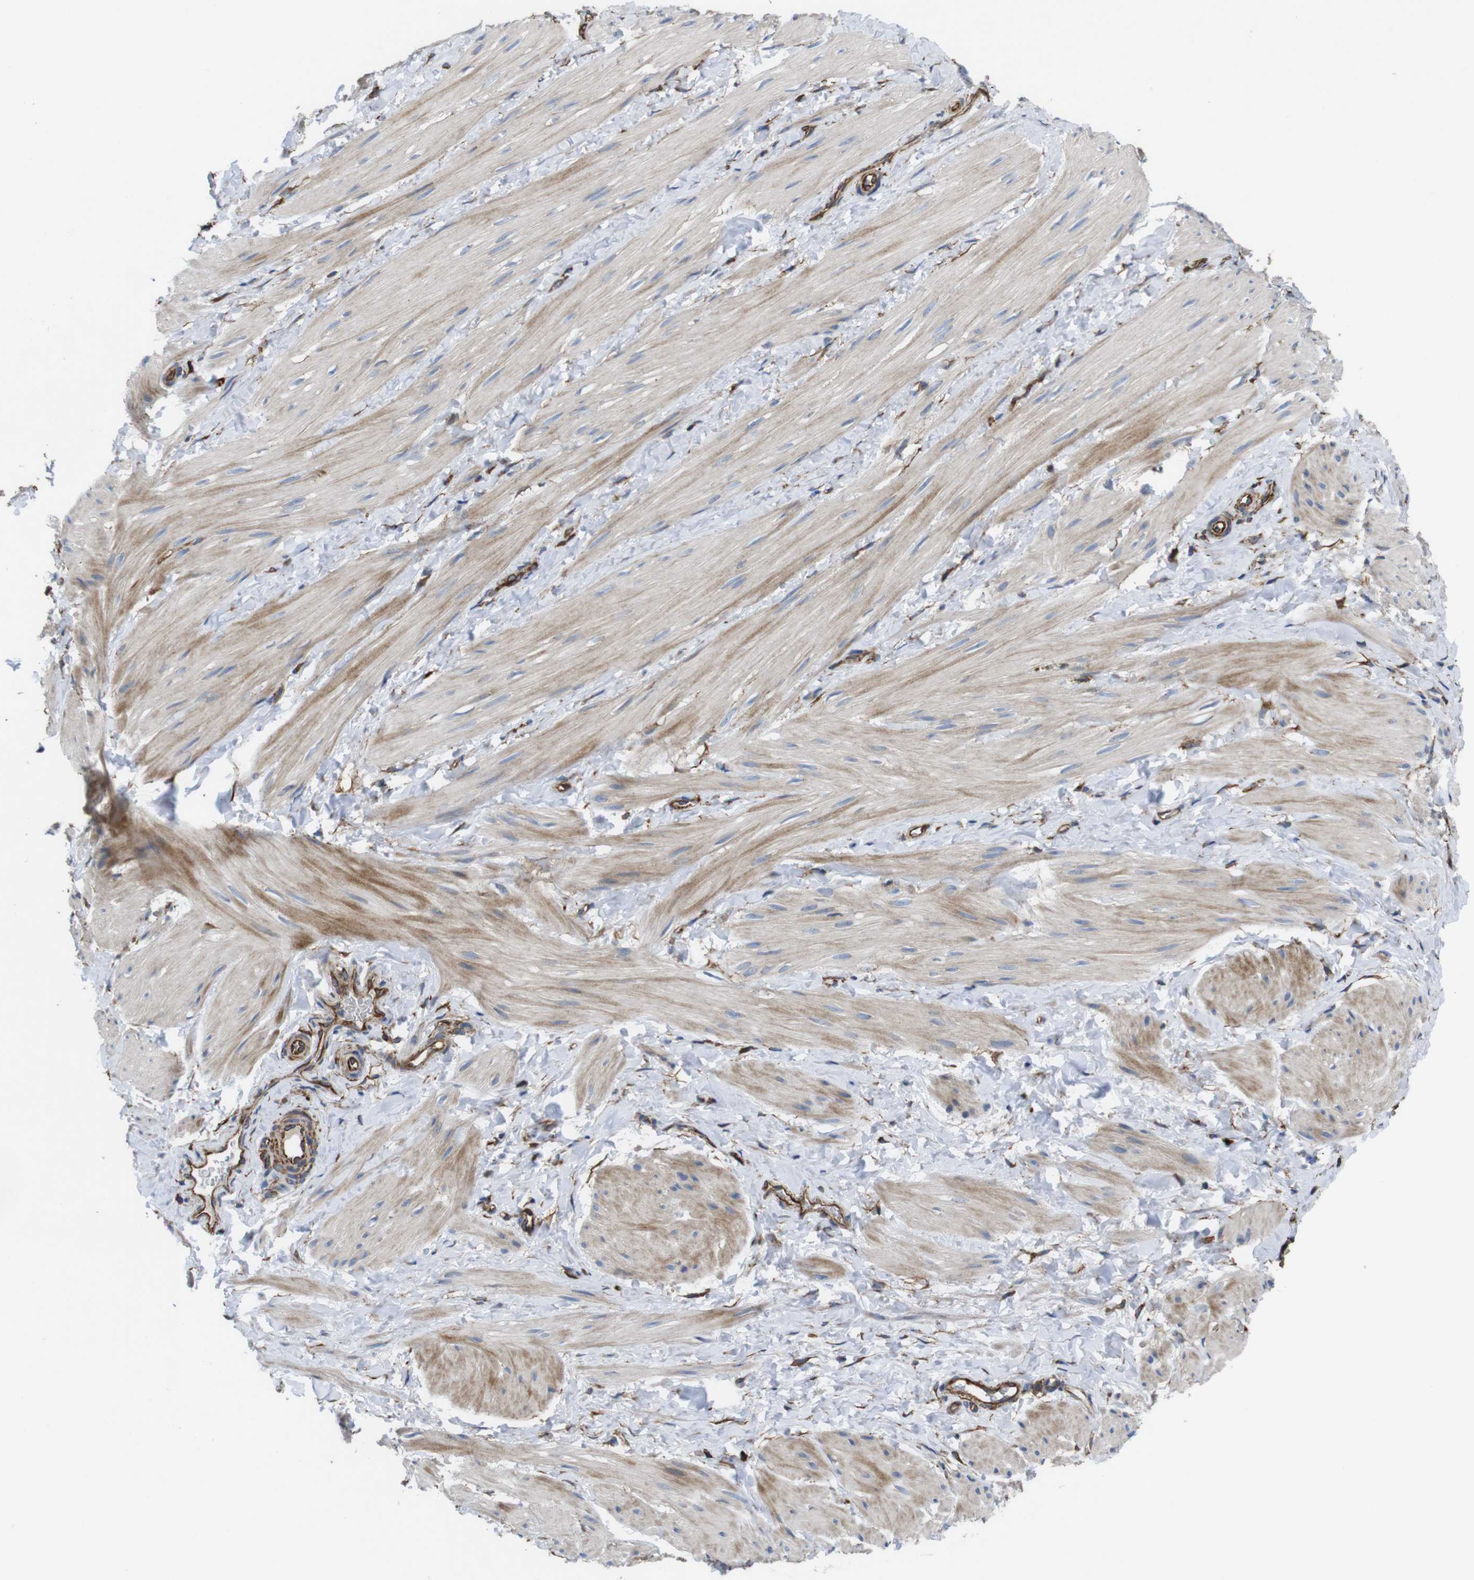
{"staining": {"intensity": "weak", "quantity": ">75%", "location": "cytoplasmic/membranous"}, "tissue": "smooth muscle", "cell_type": "Smooth muscle cells", "image_type": "normal", "snomed": [{"axis": "morphology", "description": "Normal tissue, NOS"}, {"axis": "topography", "description": "Smooth muscle"}], "caption": "DAB (3,3'-diaminobenzidine) immunohistochemical staining of benign smooth muscle displays weak cytoplasmic/membranous protein staining in approximately >75% of smooth muscle cells.", "gene": "POMK", "patient": {"sex": "male", "age": 16}}